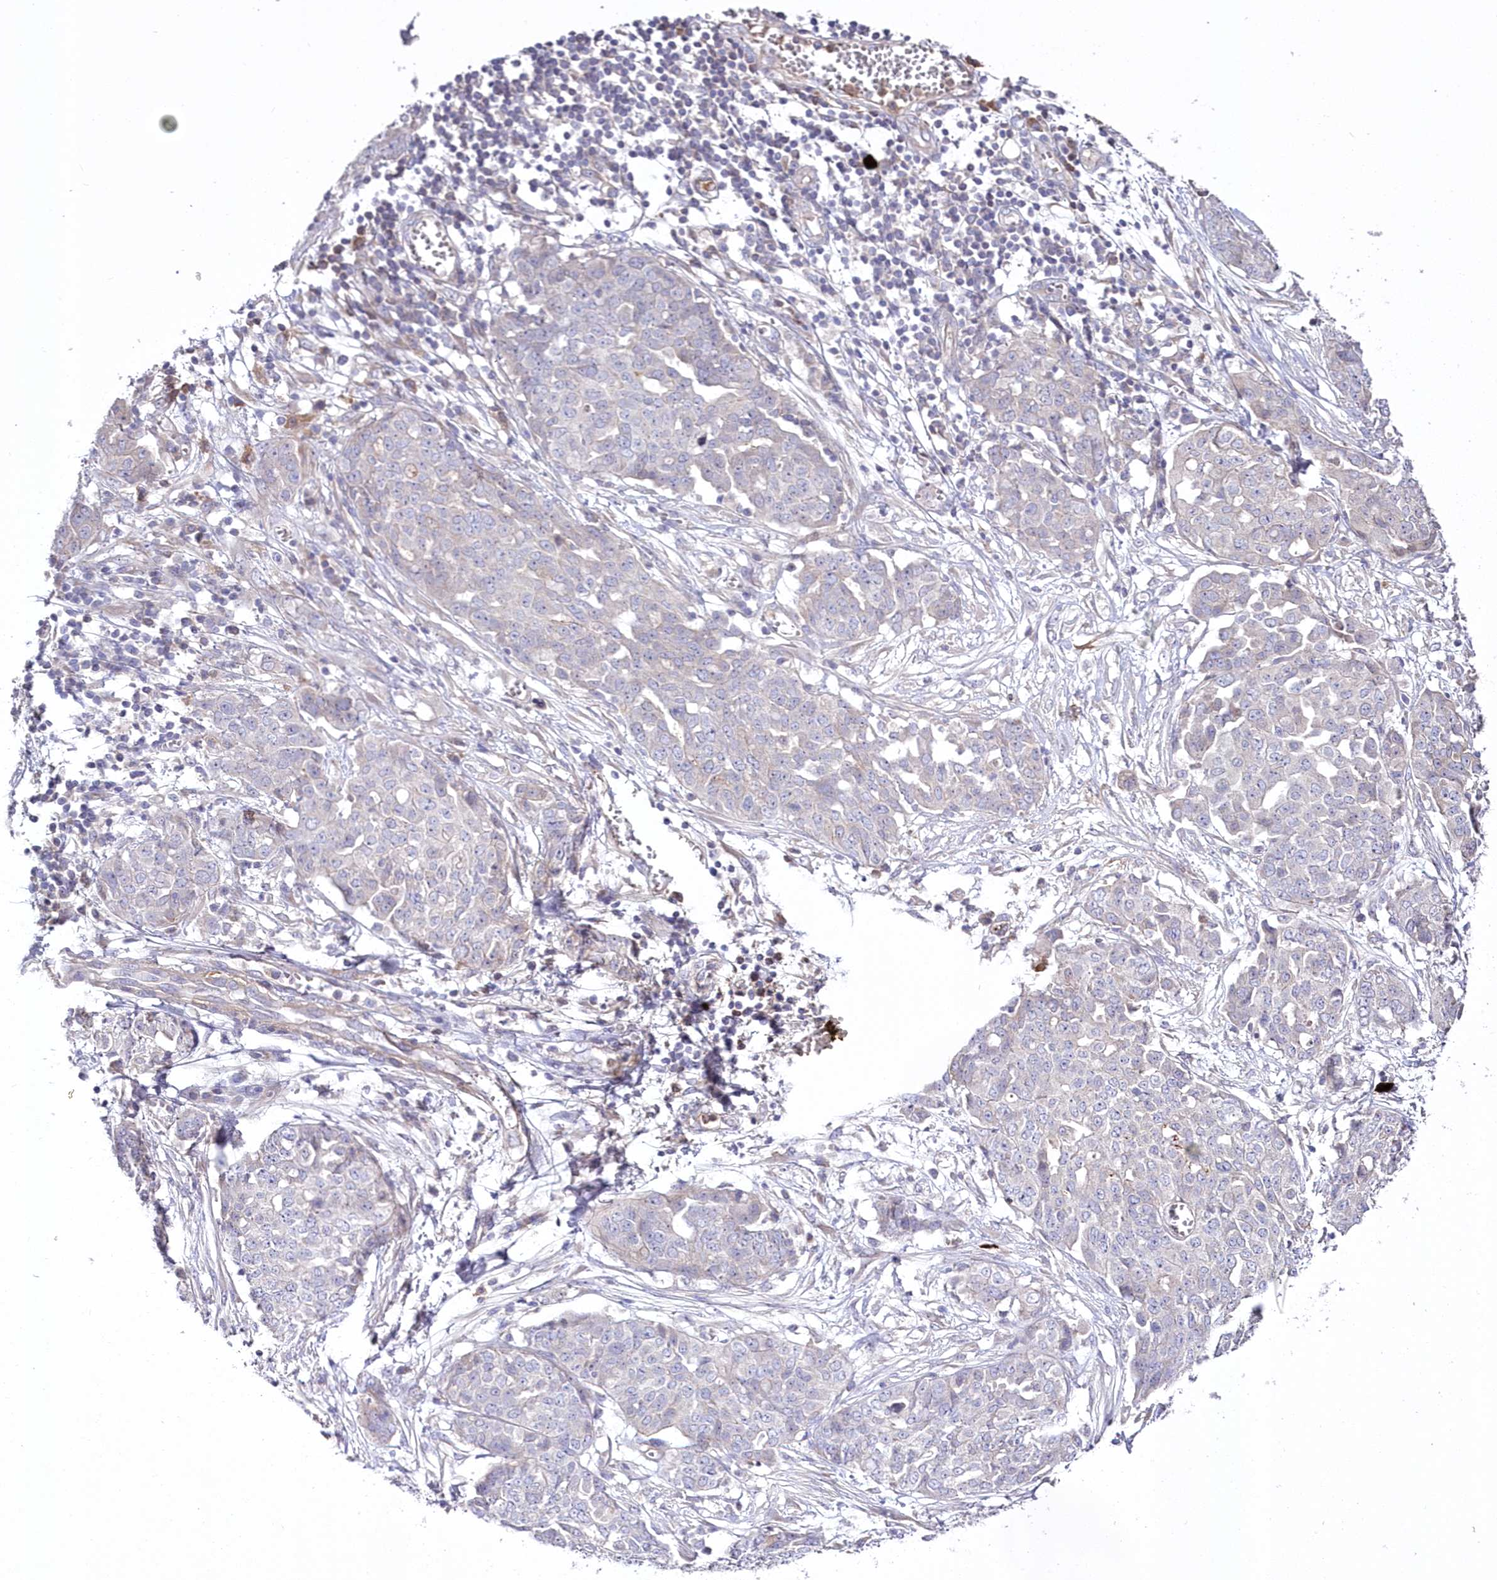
{"staining": {"intensity": "negative", "quantity": "none", "location": "none"}, "tissue": "ovarian cancer", "cell_type": "Tumor cells", "image_type": "cancer", "snomed": [{"axis": "morphology", "description": "Cystadenocarcinoma, serous, NOS"}, {"axis": "topography", "description": "Soft tissue"}, {"axis": "topography", "description": "Ovary"}], "caption": "Immunohistochemical staining of human ovarian serous cystadenocarcinoma exhibits no significant expression in tumor cells.", "gene": "WBP1L", "patient": {"sex": "female", "age": 57}}